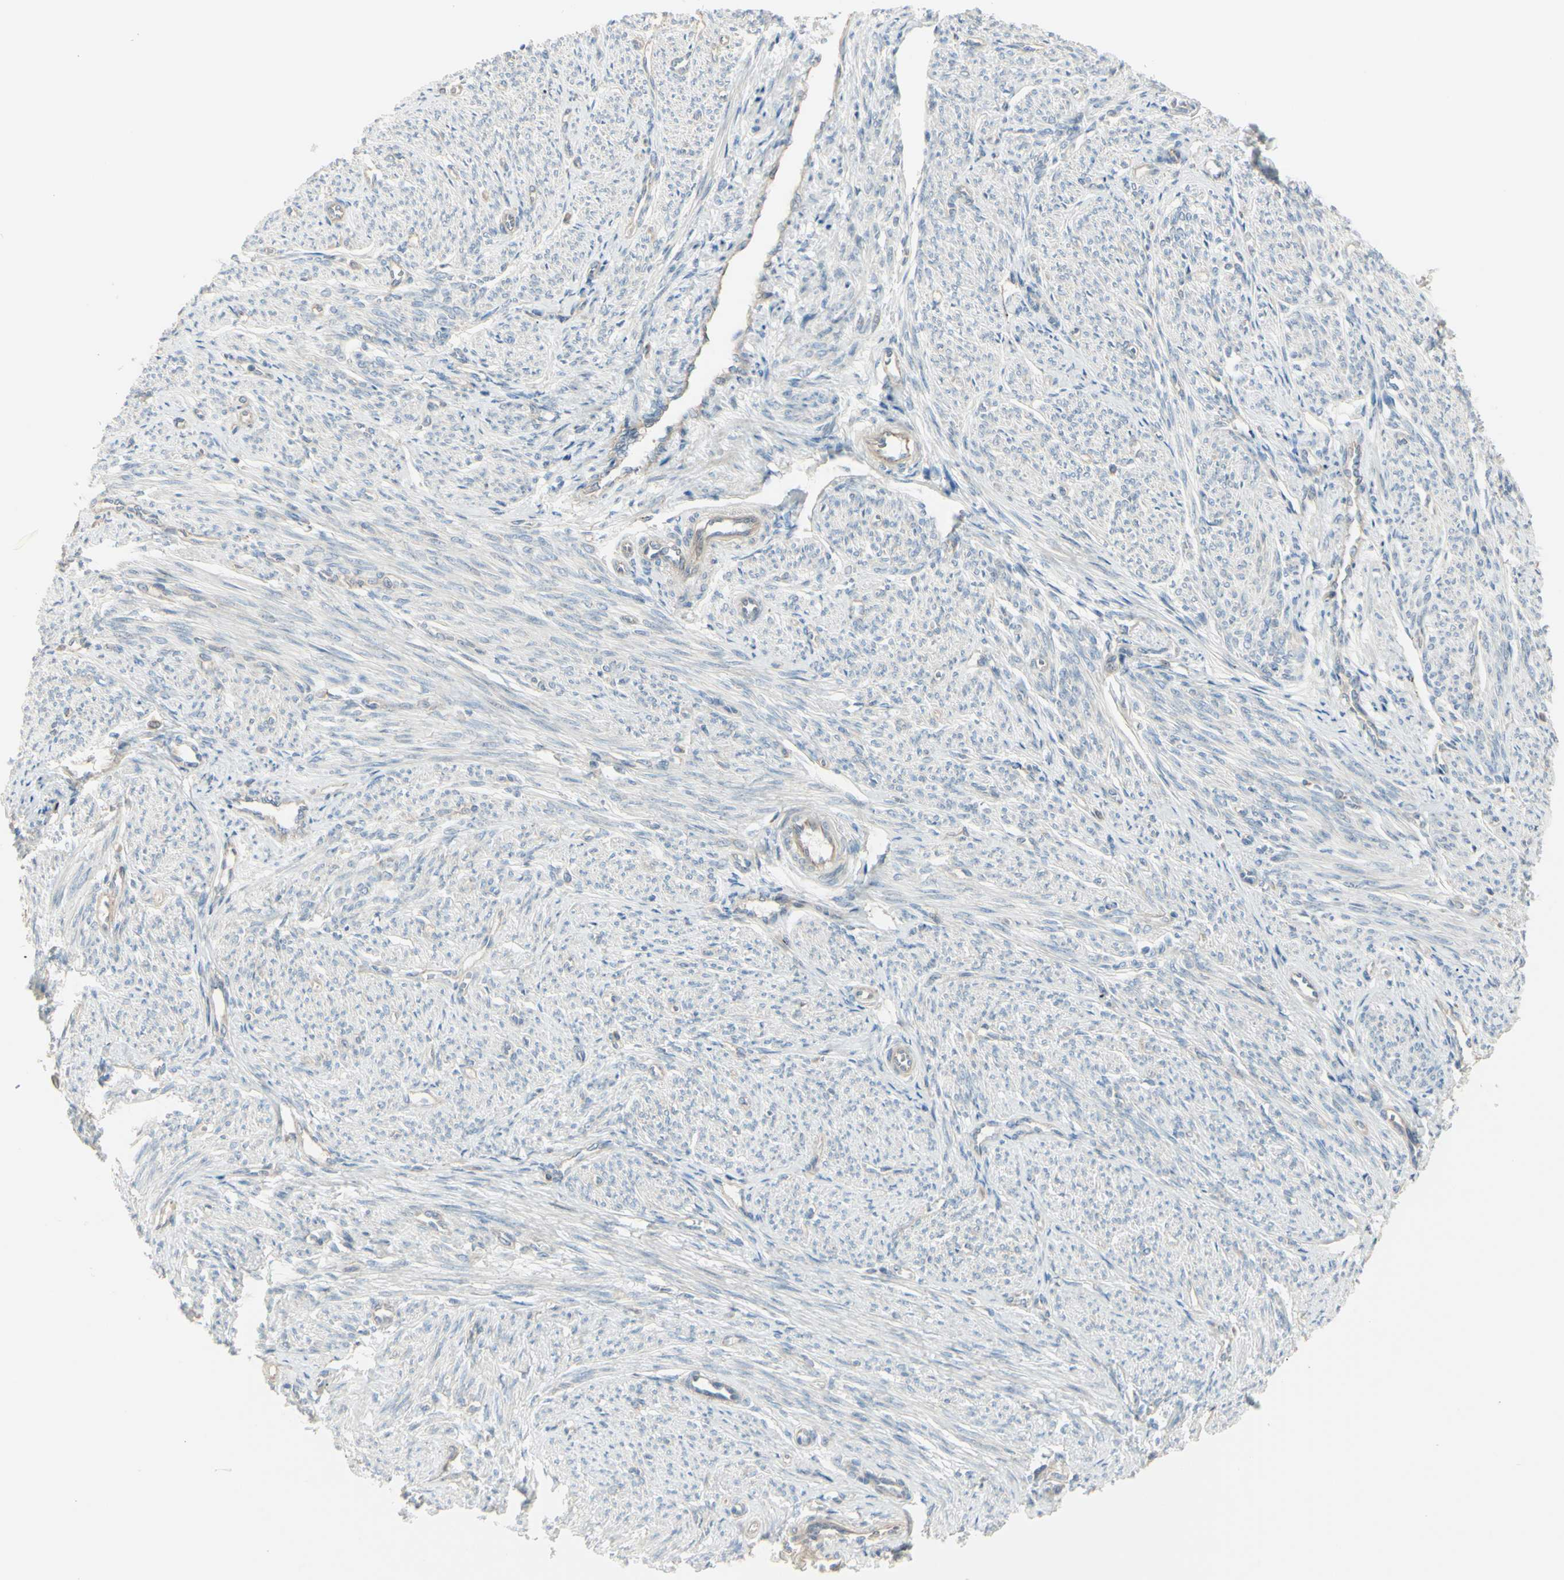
{"staining": {"intensity": "weak", "quantity": "25%-75%", "location": "cytoplasmic/membranous"}, "tissue": "smooth muscle", "cell_type": "Smooth muscle cells", "image_type": "normal", "snomed": [{"axis": "morphology", "description": "Normal tissue, NOS"}, {"axis": "topography", "description": "Smooth muscle"}], "caption": "This micrograph exhibits IHC staining of unremarkable human smooth muscle, with low weak cytoplasmic/membranous expression in approximately 25%-75% of smooth muscle cells.", "gene": "LMTK2", "patient": {"sex": "female", "age": 65}}